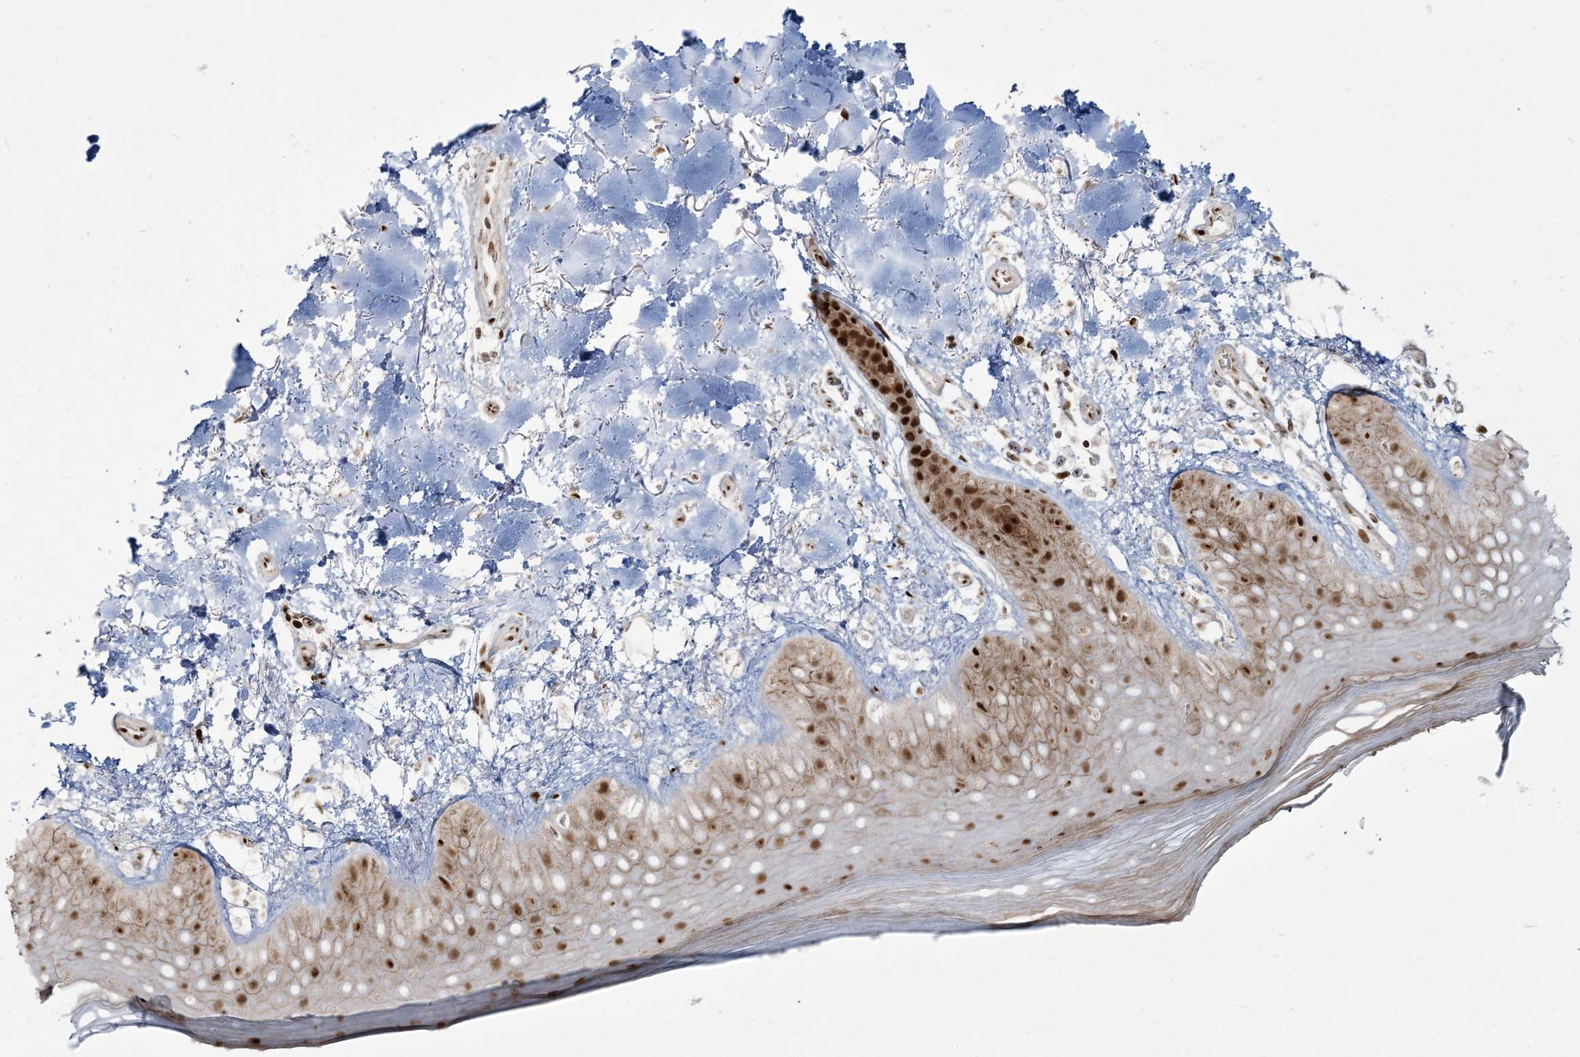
{"staining": {"intensity": "strong", "quantity": "25%-75%", "location": "nuclear"}, "tissue": "skin", "cell_type": "Fibroblasts", "image_type": "normal", "snomed": [{"axis": "morphology", "description": "Normal tissue, NOS"}, {"axis": "topography", "description": "Skin"}], "caption": "Immunohistochemistry (IHC) (DAB) staining of unremarkable skin displays strong nuclear protein expression in about 25%-75% of fibroblasts.", "gene": "RBM10", "patient": {"sex": "female", "age": 64}}